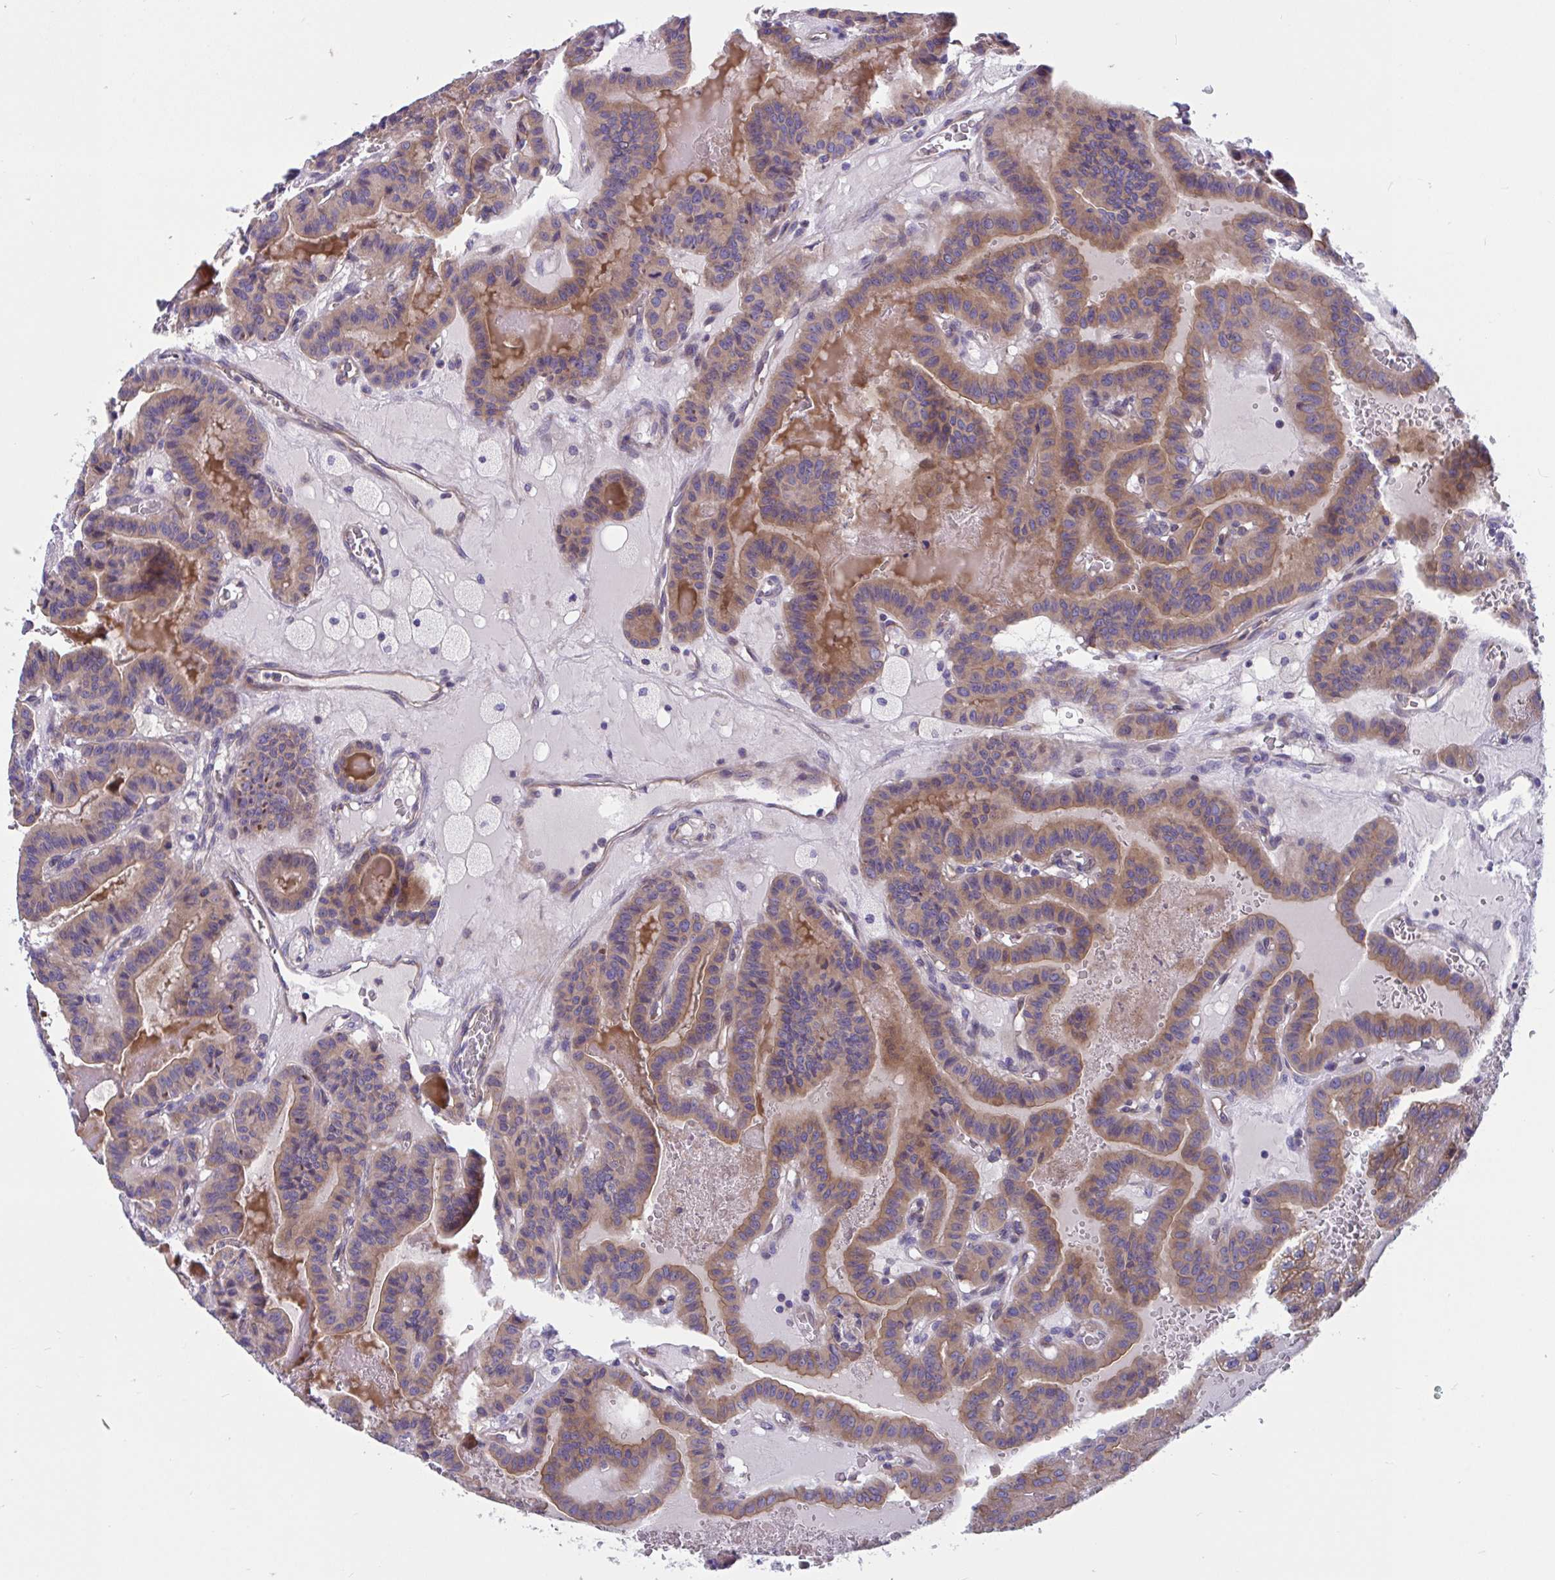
{"staining": {"intensity": "moderate", "quantity": ">75%", "location": "cytoplasmic/membranous"}, "tissue": "thyroid cancer", "cell_type": "Tumor cells", "image_type": "cancer", "snomed": [{"axis": "morphology", "description": "Papillary adenocarcinoma, NOS"}, {"axis": "topography", "description": "Thyroid gland"}], "caption": "Moderate cytoplasmic/membranous positivity for a protein is seen in approximately >75% of tumor cells of thyroid cancer (papillary adenocarcinoma) using immunohistochemistry.", "gene": "WBP1", "patient": {"sex": "male", "age": 87}}